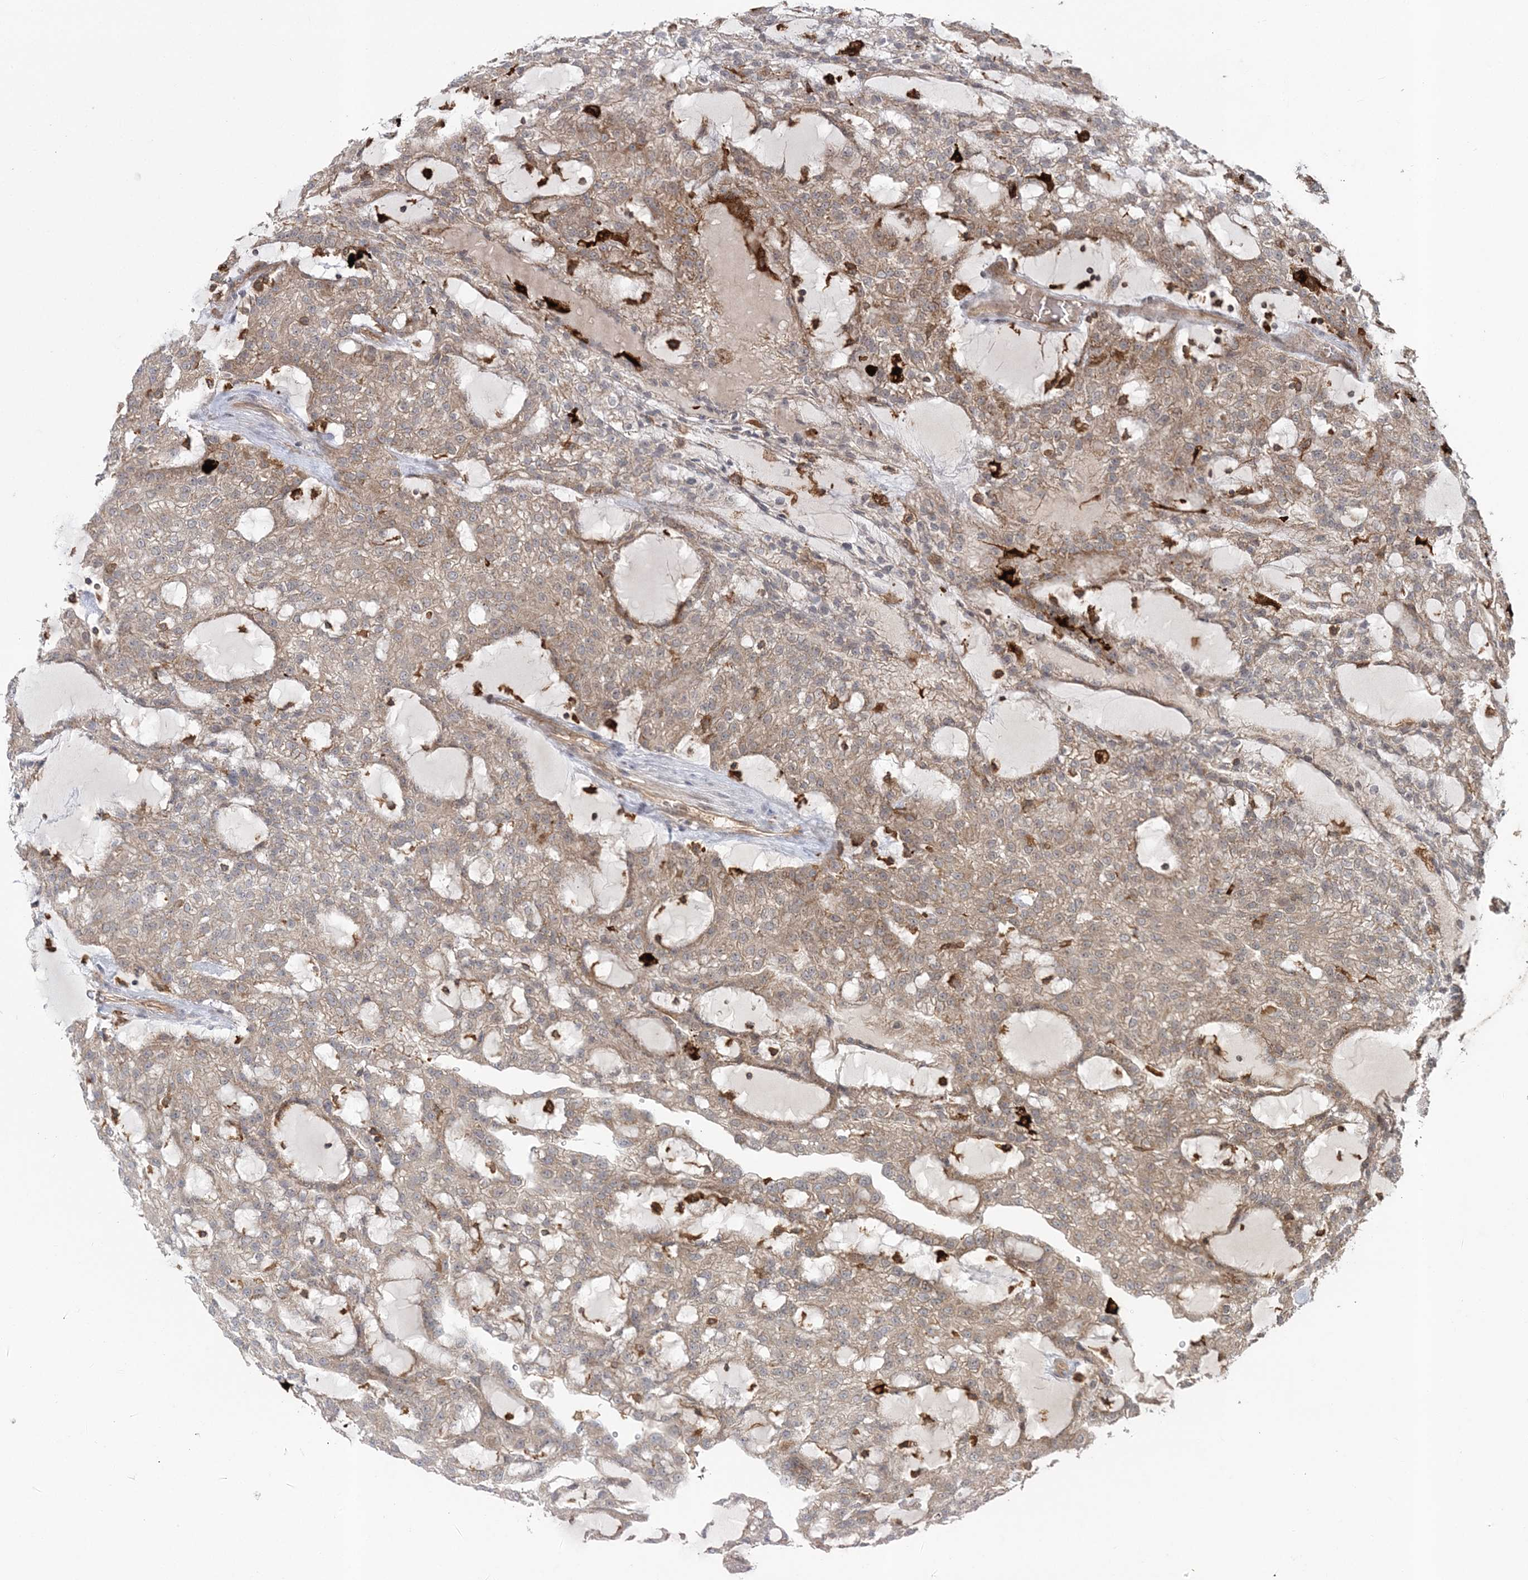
{"staining": {"intensity": "moderate", "quantity": ">75%", "location": "cytoplasmic/membranous"}, "tissue": "renal cancer", "cell_type": "Tumor cells", "image_type": "cancer", "snomed": [{"axis": "morphology", "description": "Adenocarcinoma, NOS"}, {"axis": "topography", "description": "Kidney"}], "caption": "Tumor cells demonstrate medium levels of moderate cytoplasmic/membranous expression in approximately >75% of cells in renal adenocarcinoma.", "gene": "LRPPRC", "patient": {"sex": "male", "age": 63}}